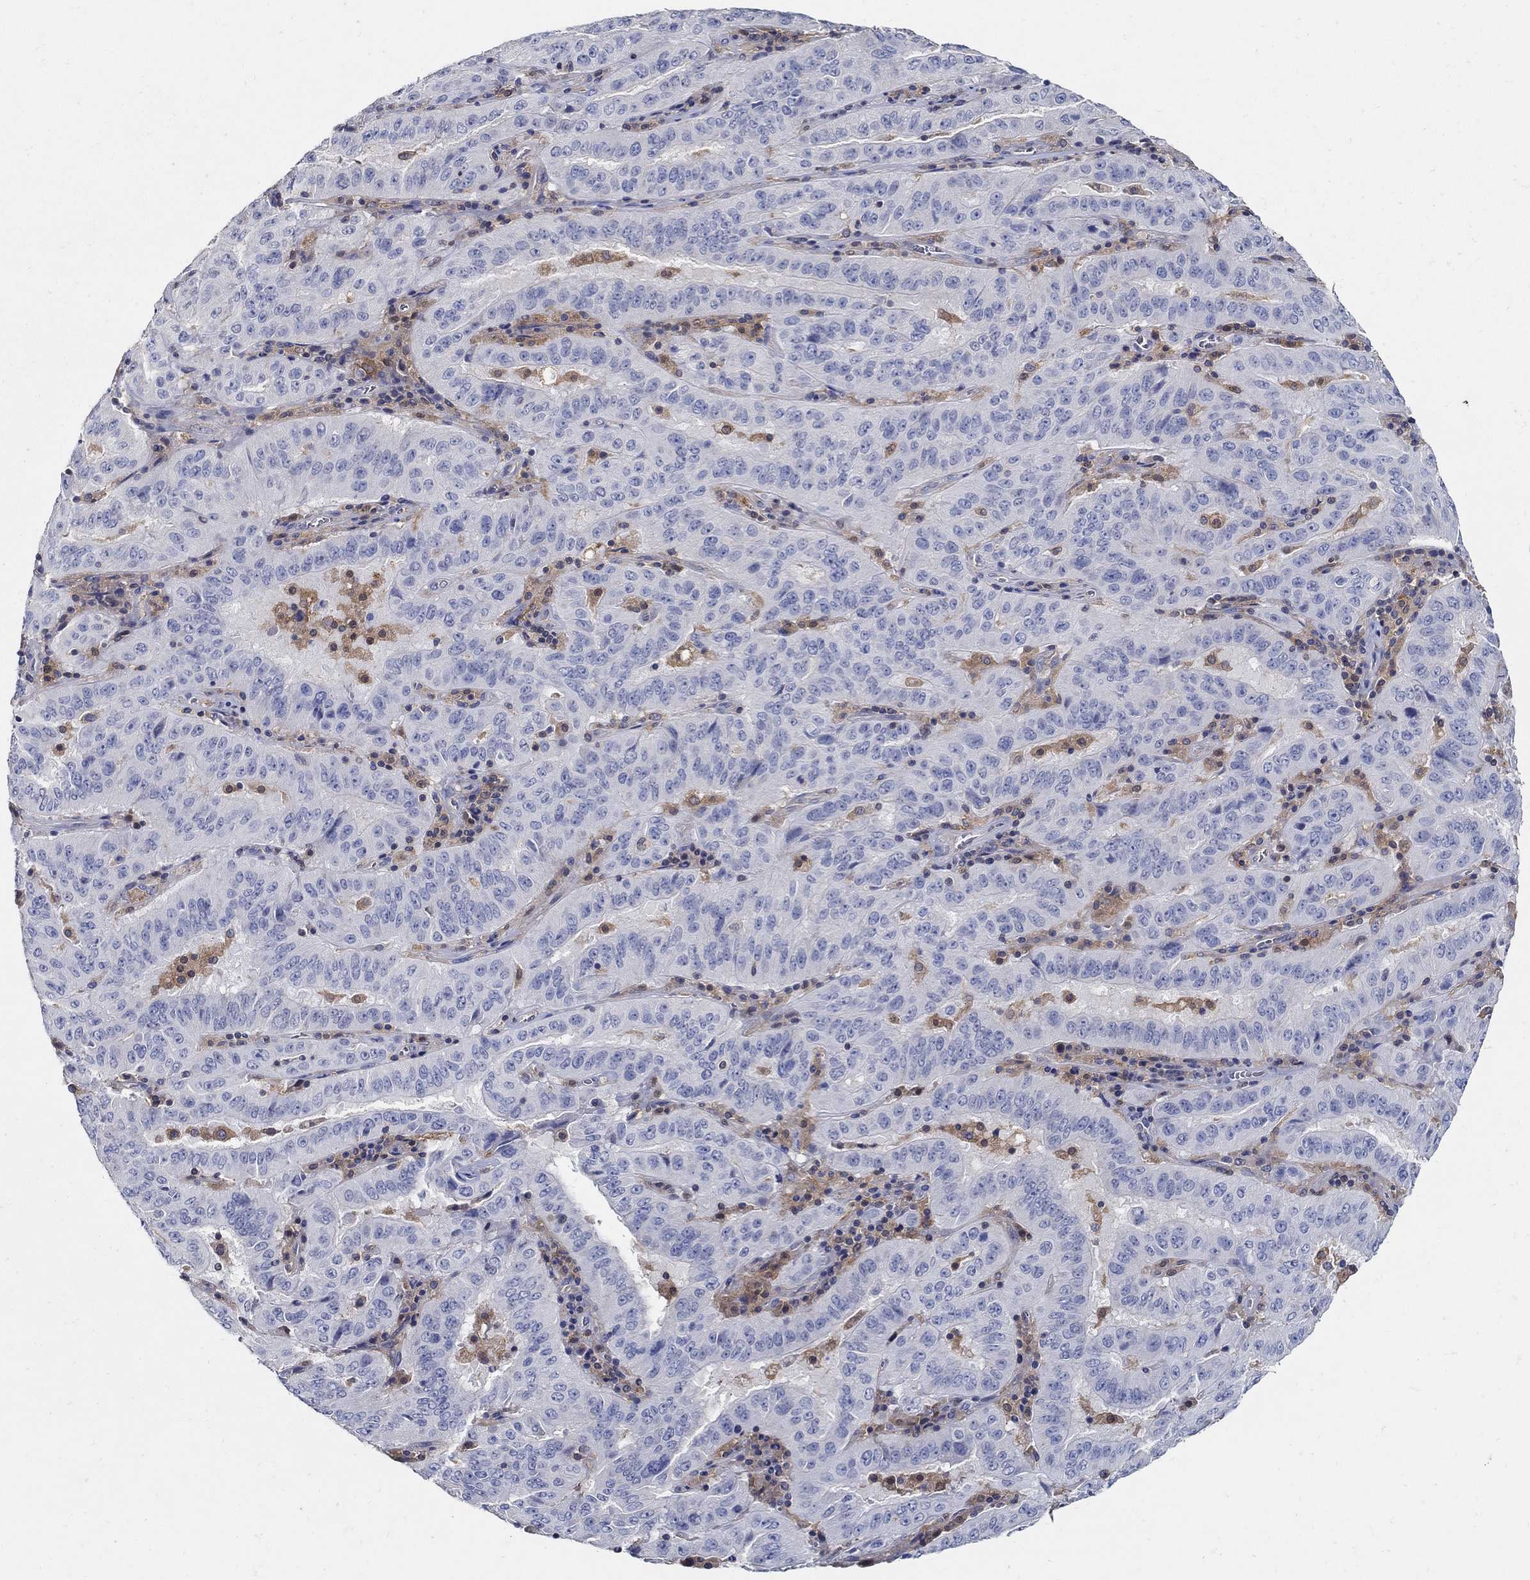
{"staining": {"intensity": "negative", "quantity": "none", "location": "none"}, "tissue": "pancreatic cancer", "cell_type": "Tumor cells", "image_type": "cancer", "snomed": [{"axis": "morphology", "description": "Adenocarcinoma, NOS"}, {"axis": "topography", "description": "Pancreas"}], "caption": "Human pancreatic cancer stained for a protein using immunohistochemistry (IHC) displays no staining in tumor cells.", "gene": "MTHFR", "patient": {"sex": "male", "age": 63}}